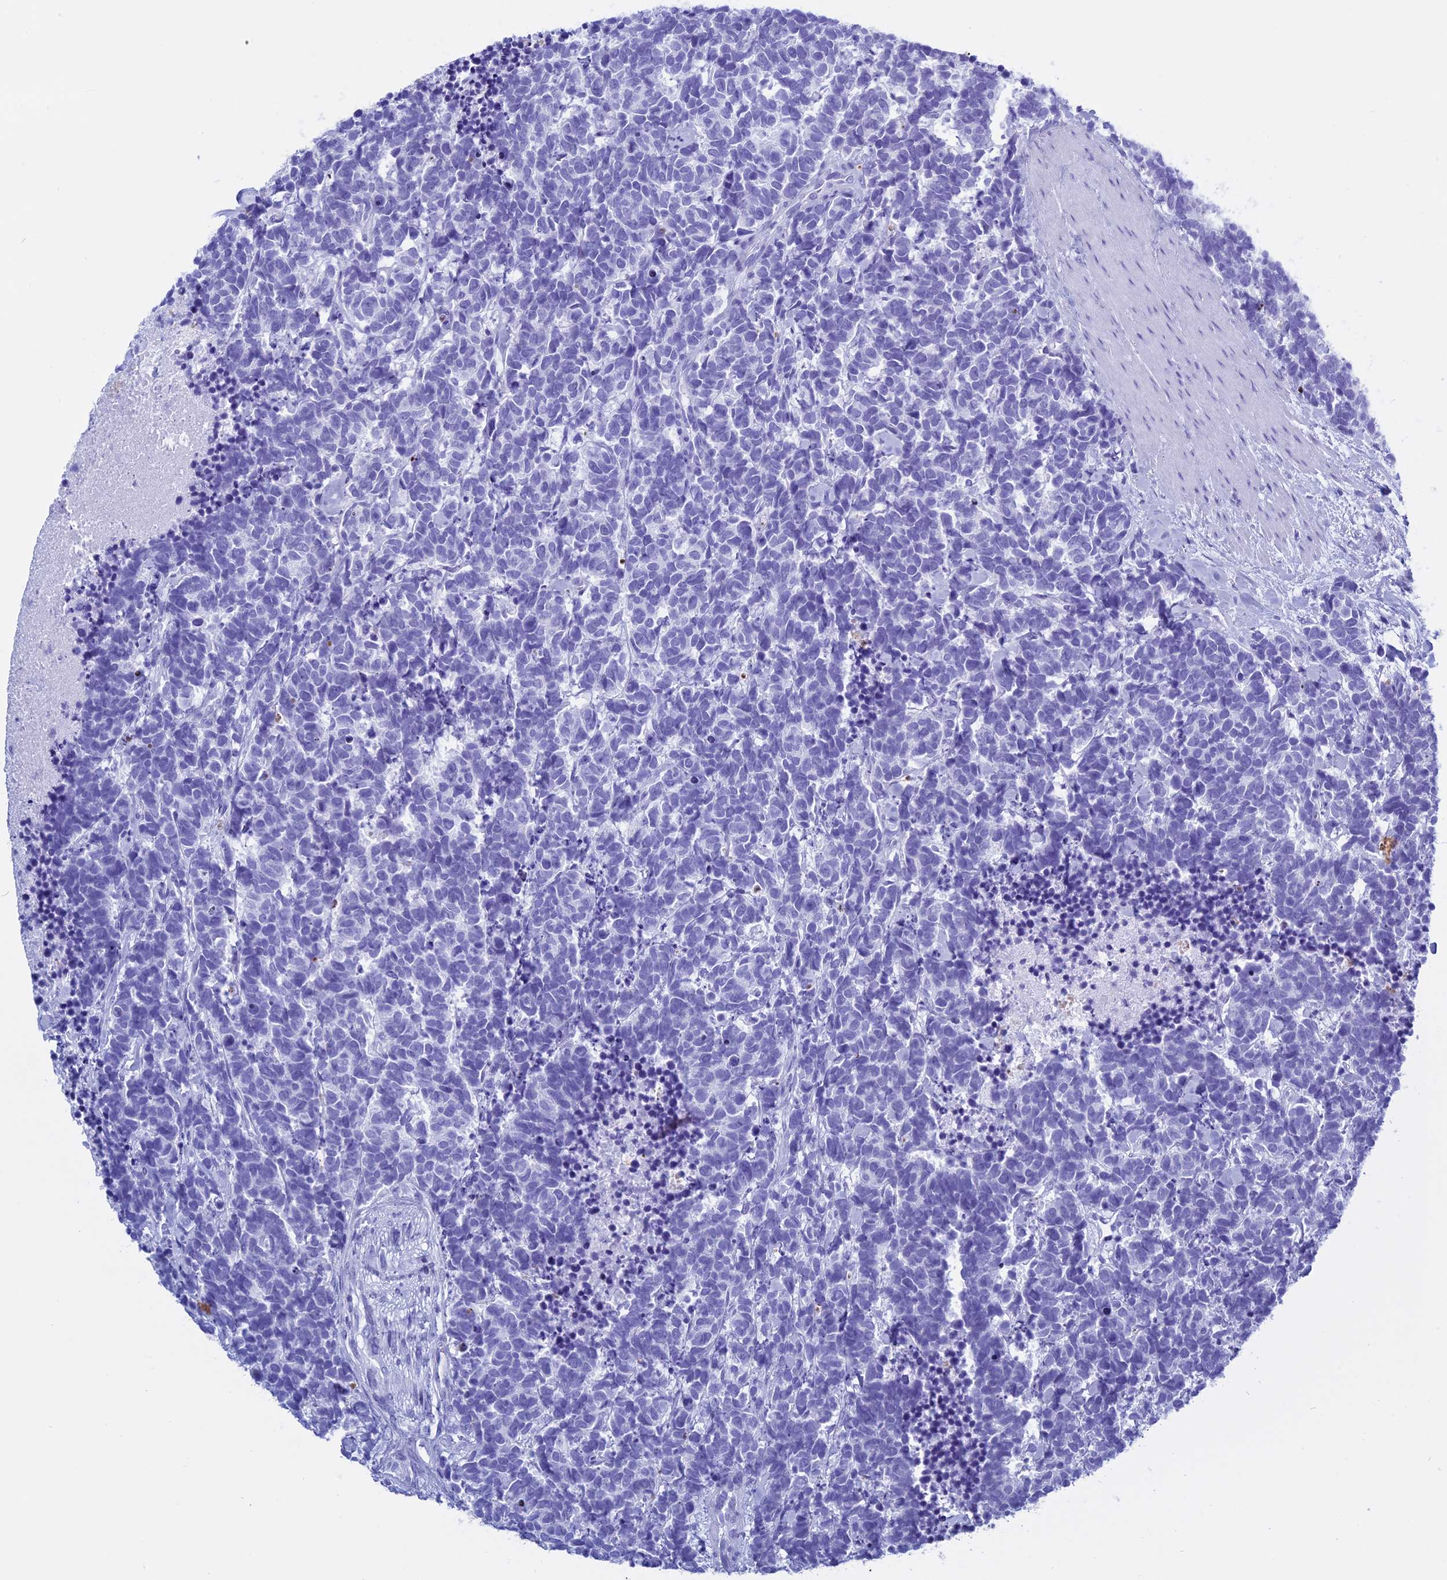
{"staining": {"intensity": "negative", "quantity": "none", "location": "none"}, "tissue": "carcinoid", "cell_type": "Tumor cells", "image_type": "cancer", "snomed": [{"axis": "morphology", "description": "Carcinoma, NOS"}, {"axis": "morphology", "description": "Carcinoid, malignant, NOS"}, {"axis": "topography", "description": "Prostate"}], "caption": "This image is of carcinoid stained with immunohistochemistry to label a protein in brown with the nuclei are counter-stained blue. There is no positivity in tumor cells.", "gene": "KCTD21", "patient": {"sex": "male", "age": 57}}